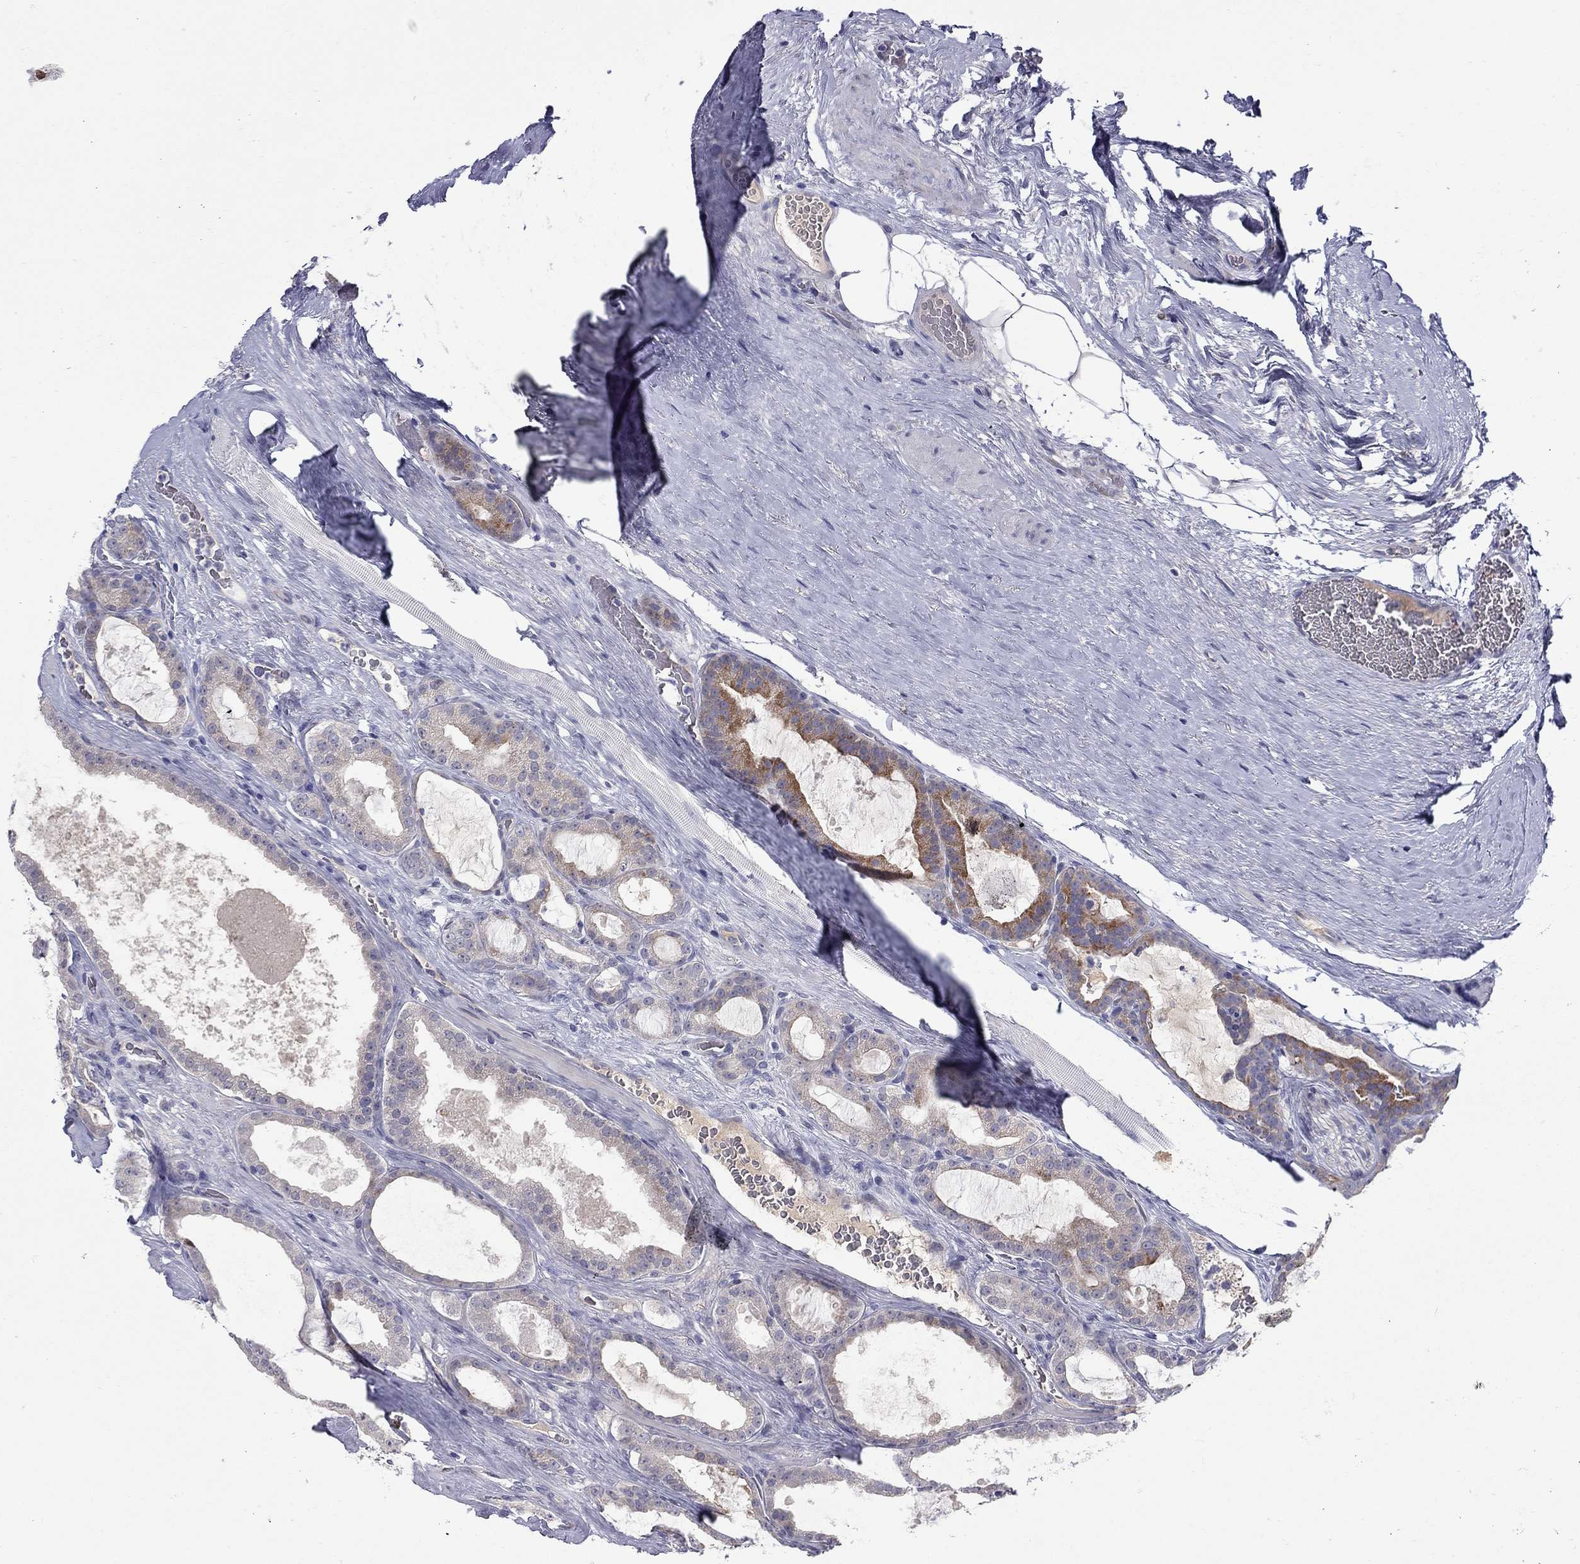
{"staining": {"intensity": "moderate", "quantity": "25%-75%", "location": "cytoplasmic/membranous"}, "tissue": "prostate cancer", "cell_type": "Tumor cells", "image_type": "cancer", "snomed": [{"axis": "morphology", "description": "Adenocarcinoma, NOS"}, {"axis": "topography", "description": "Prostate"}], "caption": "Moderate cytoplasmic/membranous positivity for a protein is present in about 25%-75% of tumor cells of prostate cancer using immunohistochemistry.", "gene": "UNC119B", "patient": {"sex": "male", "age": 67}}